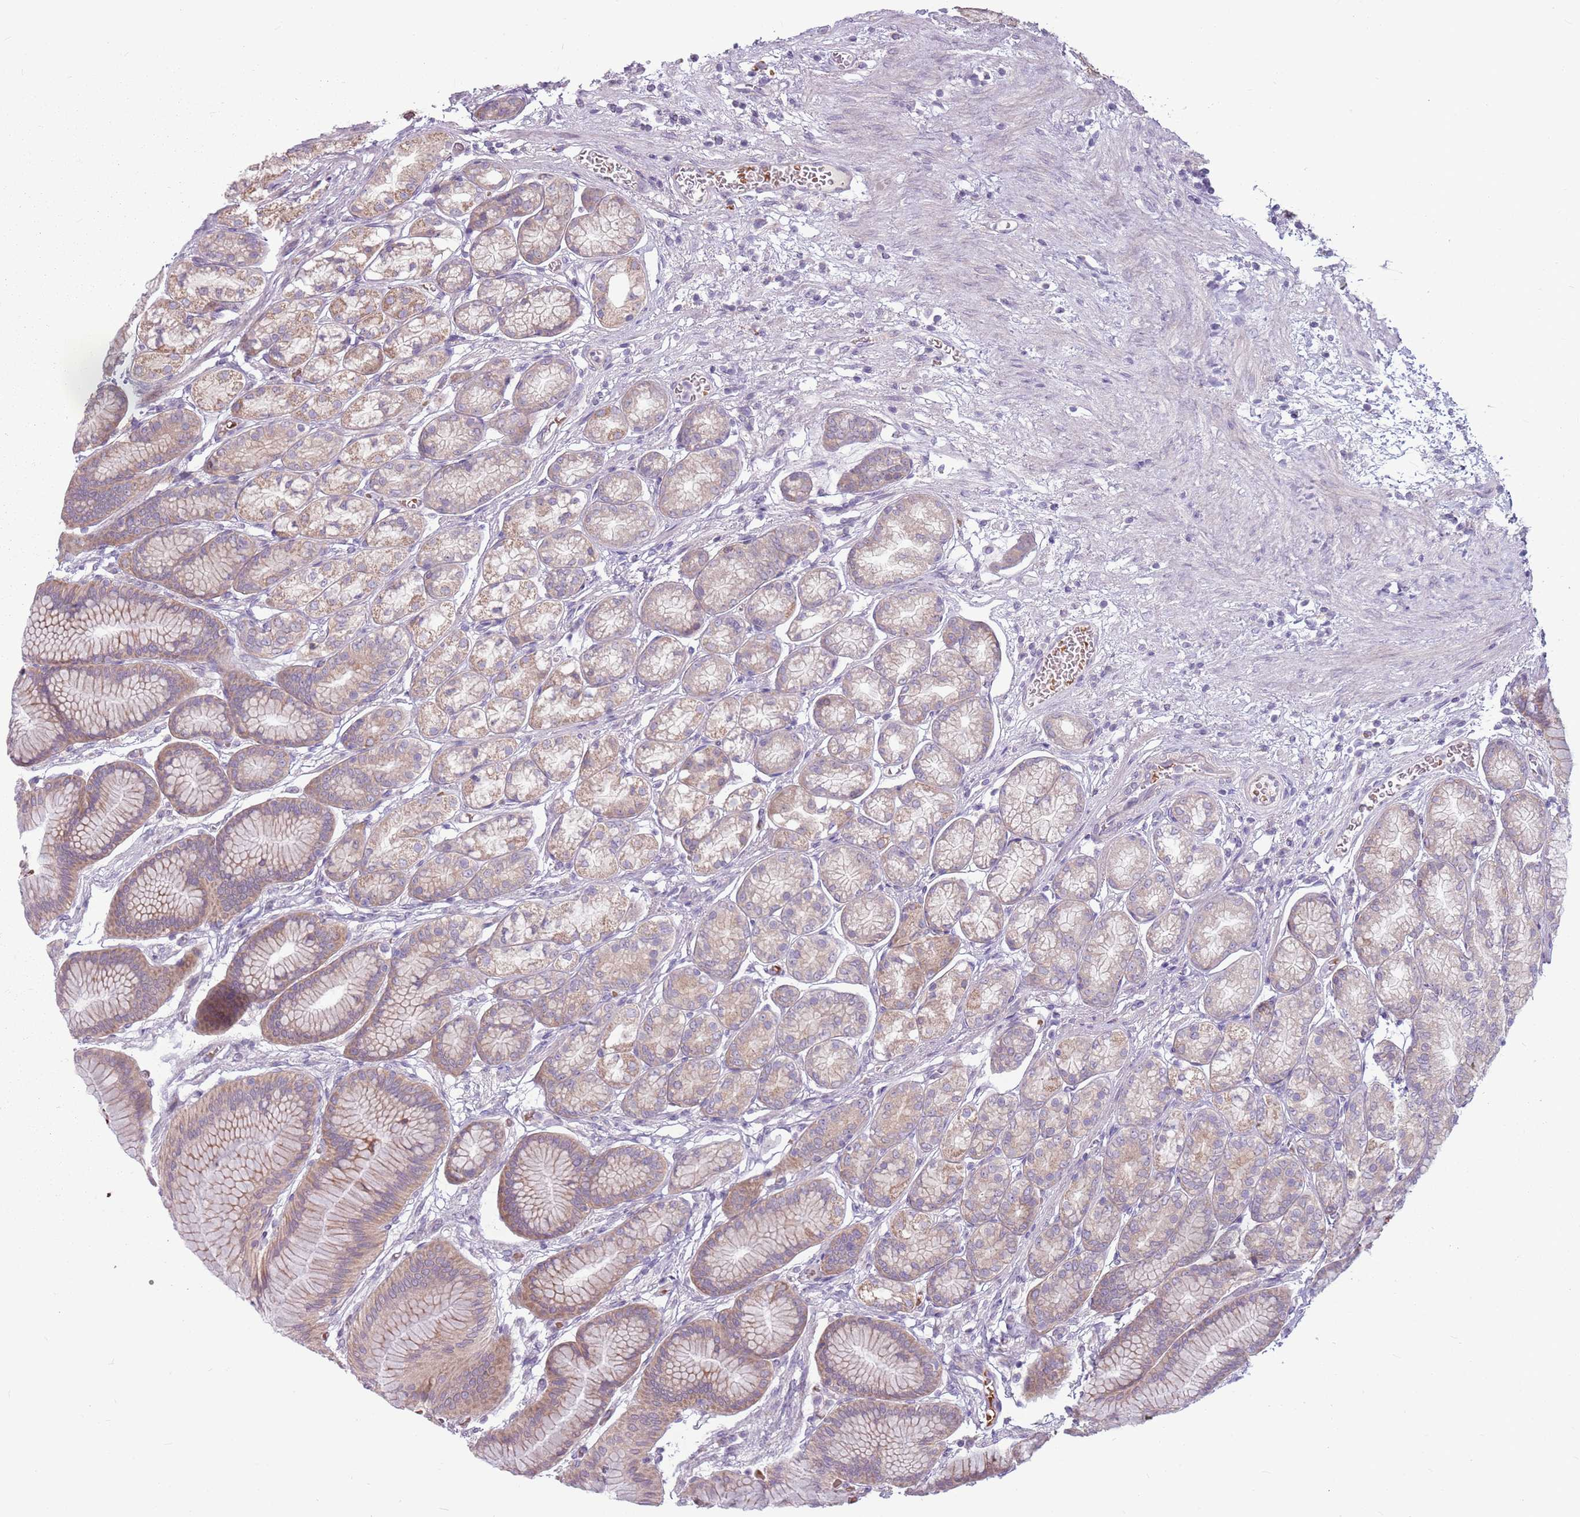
{"staining": {"intensity": "moderate", "quantity": "<25%", "location": "cytoplasmic/membranous"}, "tissue": "stomach", "cell_type": "Glandular cells", "image_type": "normal", "snomed": [{"axis": "morphology", "description": "Normal tissue, NOS"}, {"axis": "morphology", "description": "Adenocarcinoma, NOS"}, {"axis": "morphology", "description": "Adenocarcinoma, High grade"}, {"axis": "topography", "description": "Stomach, upper"}, {"axis": "topography", "description": "Stomach"}], "caption": "Glandular cells exhibit low levels of moderate cytoplasmic/membranous positivity in approximately <25% of cells in normal stomach.", "gene": "HSPA14", "patient": {"sex": "female", "age": 65}}